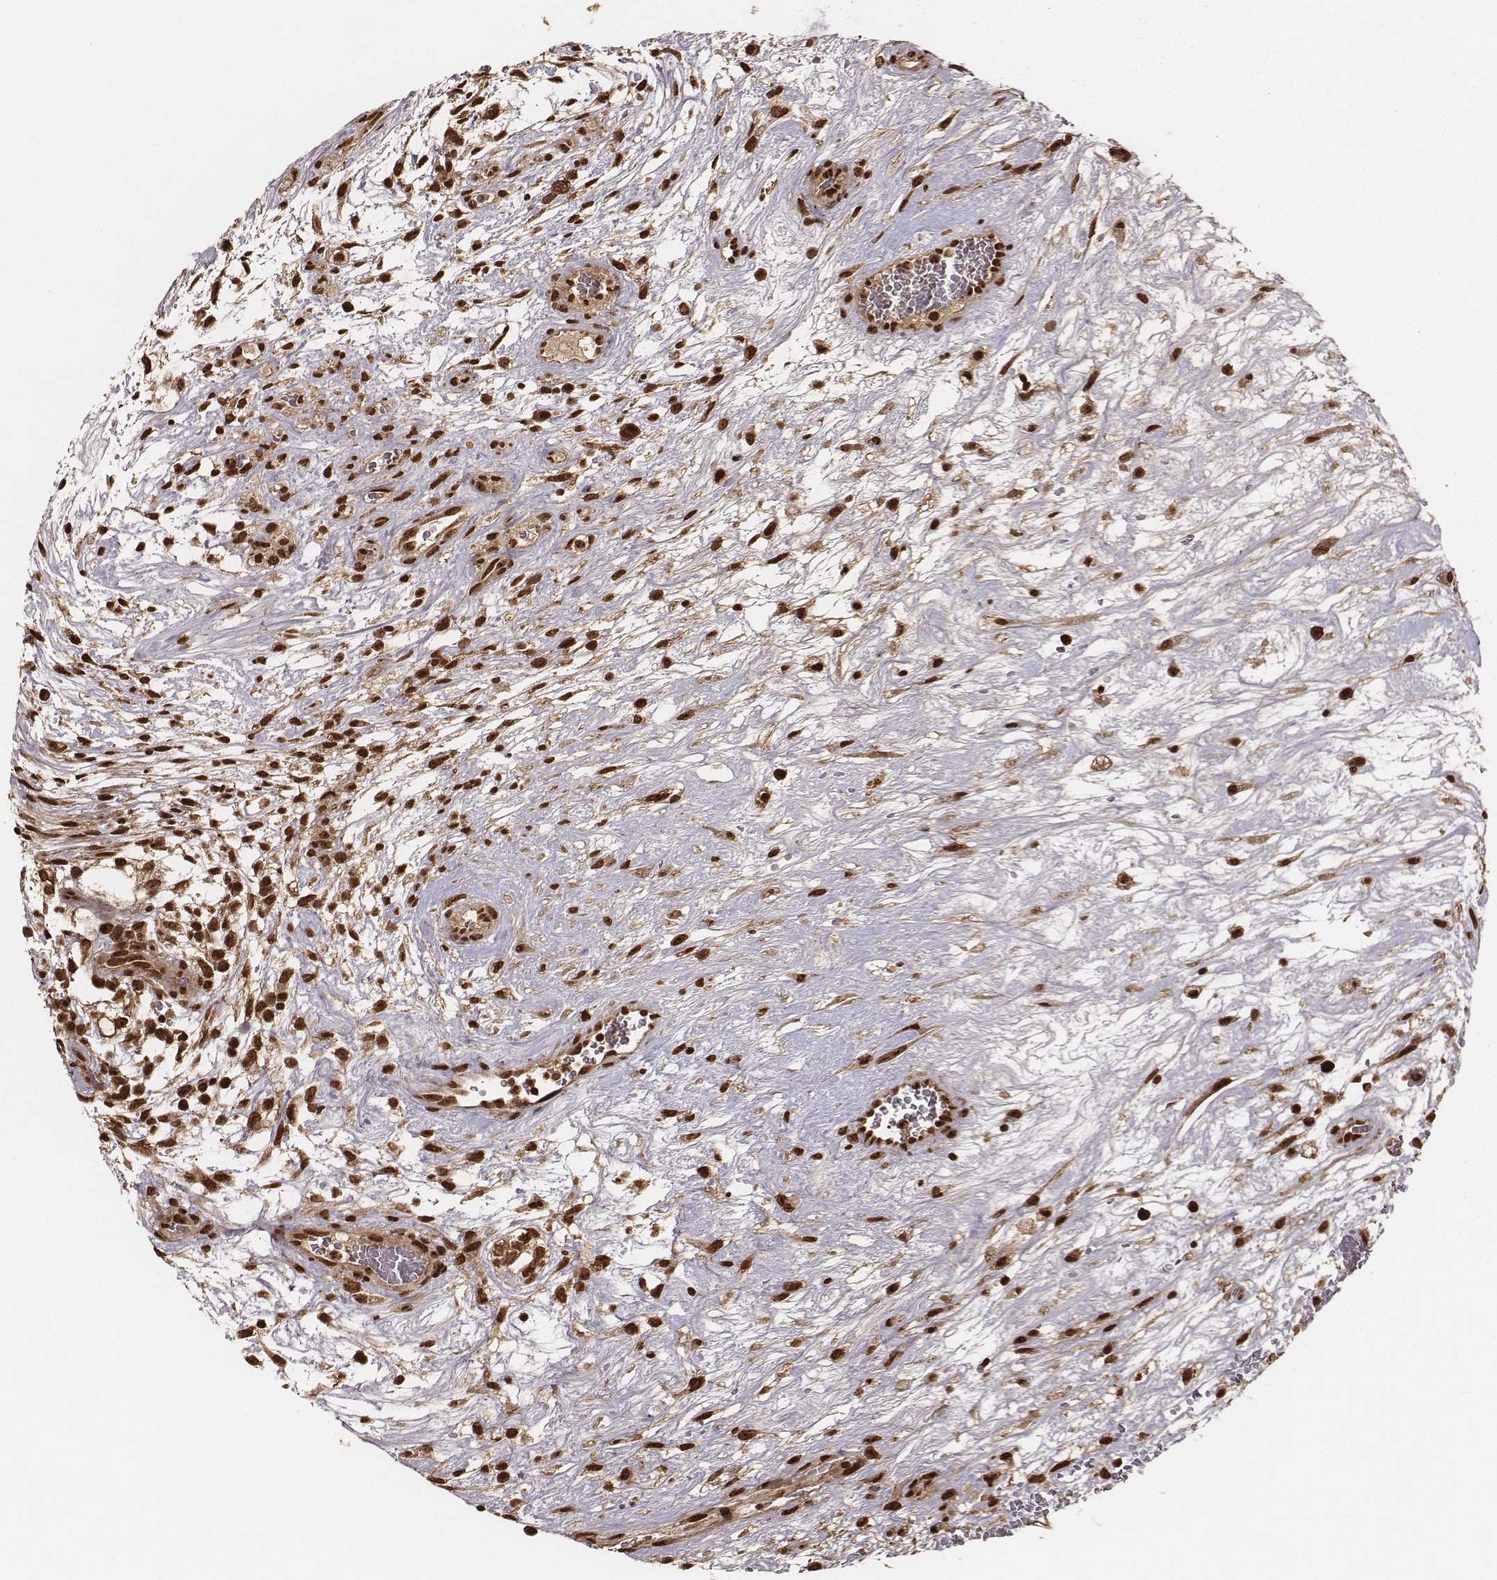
{"staining": {"intensity": "strong", "quantity": ">75%", "location": "cytoplasmic/membranous,nuclear"}, "tissue": "testis cancer", "cell_type": "Tumor cells", "image_type": "cancer", "snomed": [{"axis": "morphology", "description": "Normal tissue, NOS"}, {"axis": "morphology", "description": "Carcinoma, Embryonal, NOS"}, {"axis": "topography", "description": "Testis"}], "caption": "Human testis cancer stained with a protein marker demonstrates strong staining in tumor cells.", "gene": "NFX1", "patient": {"sex": "male", "age": 32}}